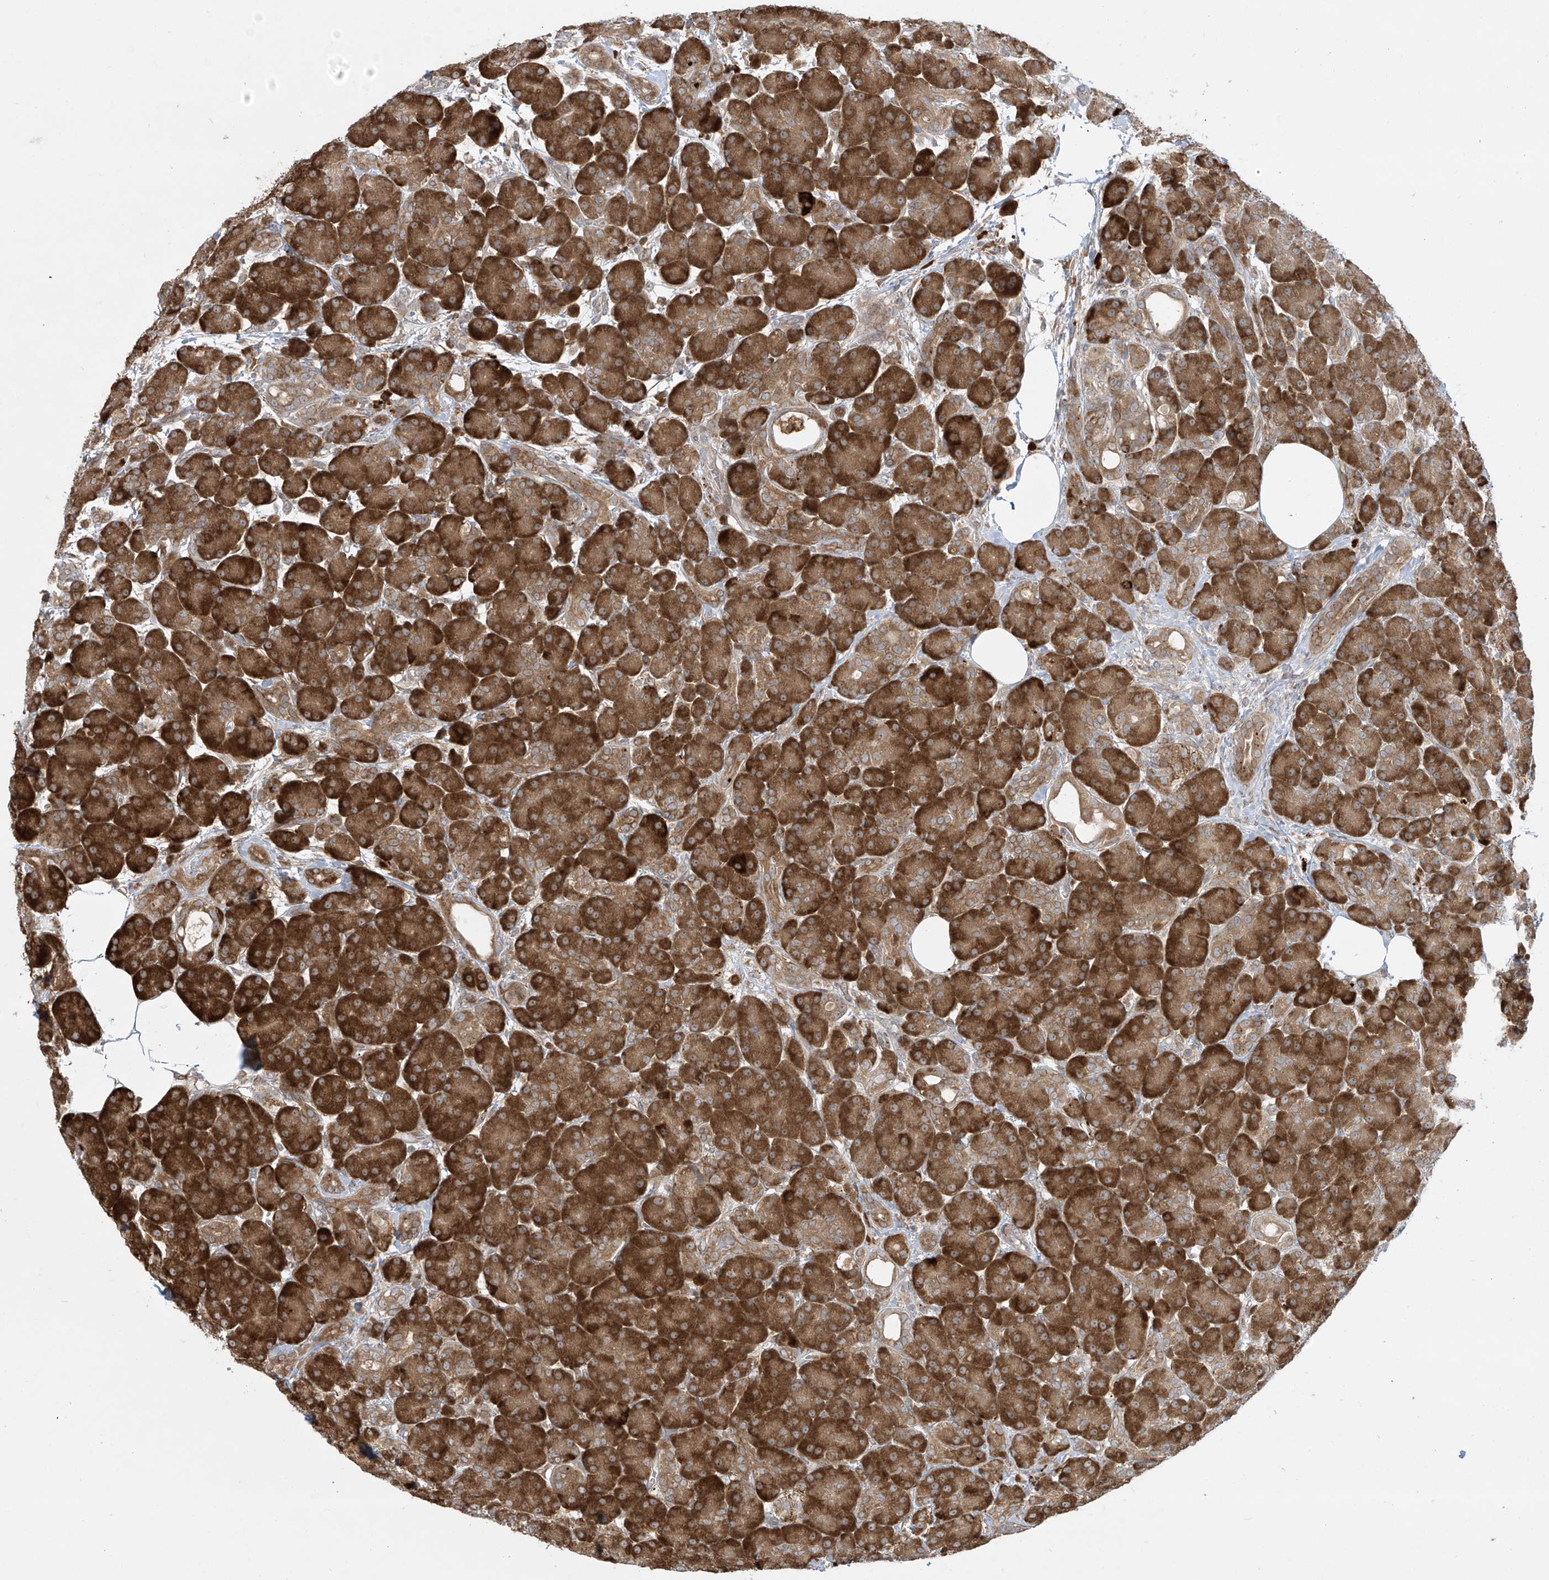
{"staining": {"intensity": "strong", "quantity": ">75%", "location": "cytoplasmic/membranous"}, "tissue": "pancreas", "cell_type": "Exocrine glandular cells", "image_type": "normal", "snomed": [{"axis": "morphology", "description": "Normal tissue, NOS"}, {"axis": "topography", "description": "Pancreas"}], "caption": "Pancreas stained with DAB immunohistochemistry reveals high levels of strong cytoplasmic/membranous positivity in approximately >75% of exocrine glandular cells. (Stains: DAB in brown, nuclei in blue, Microscopy: brightfield microscopy at high magnification).", "gene": "PPAT", "patient": {"sex": "male", "age": 63}}